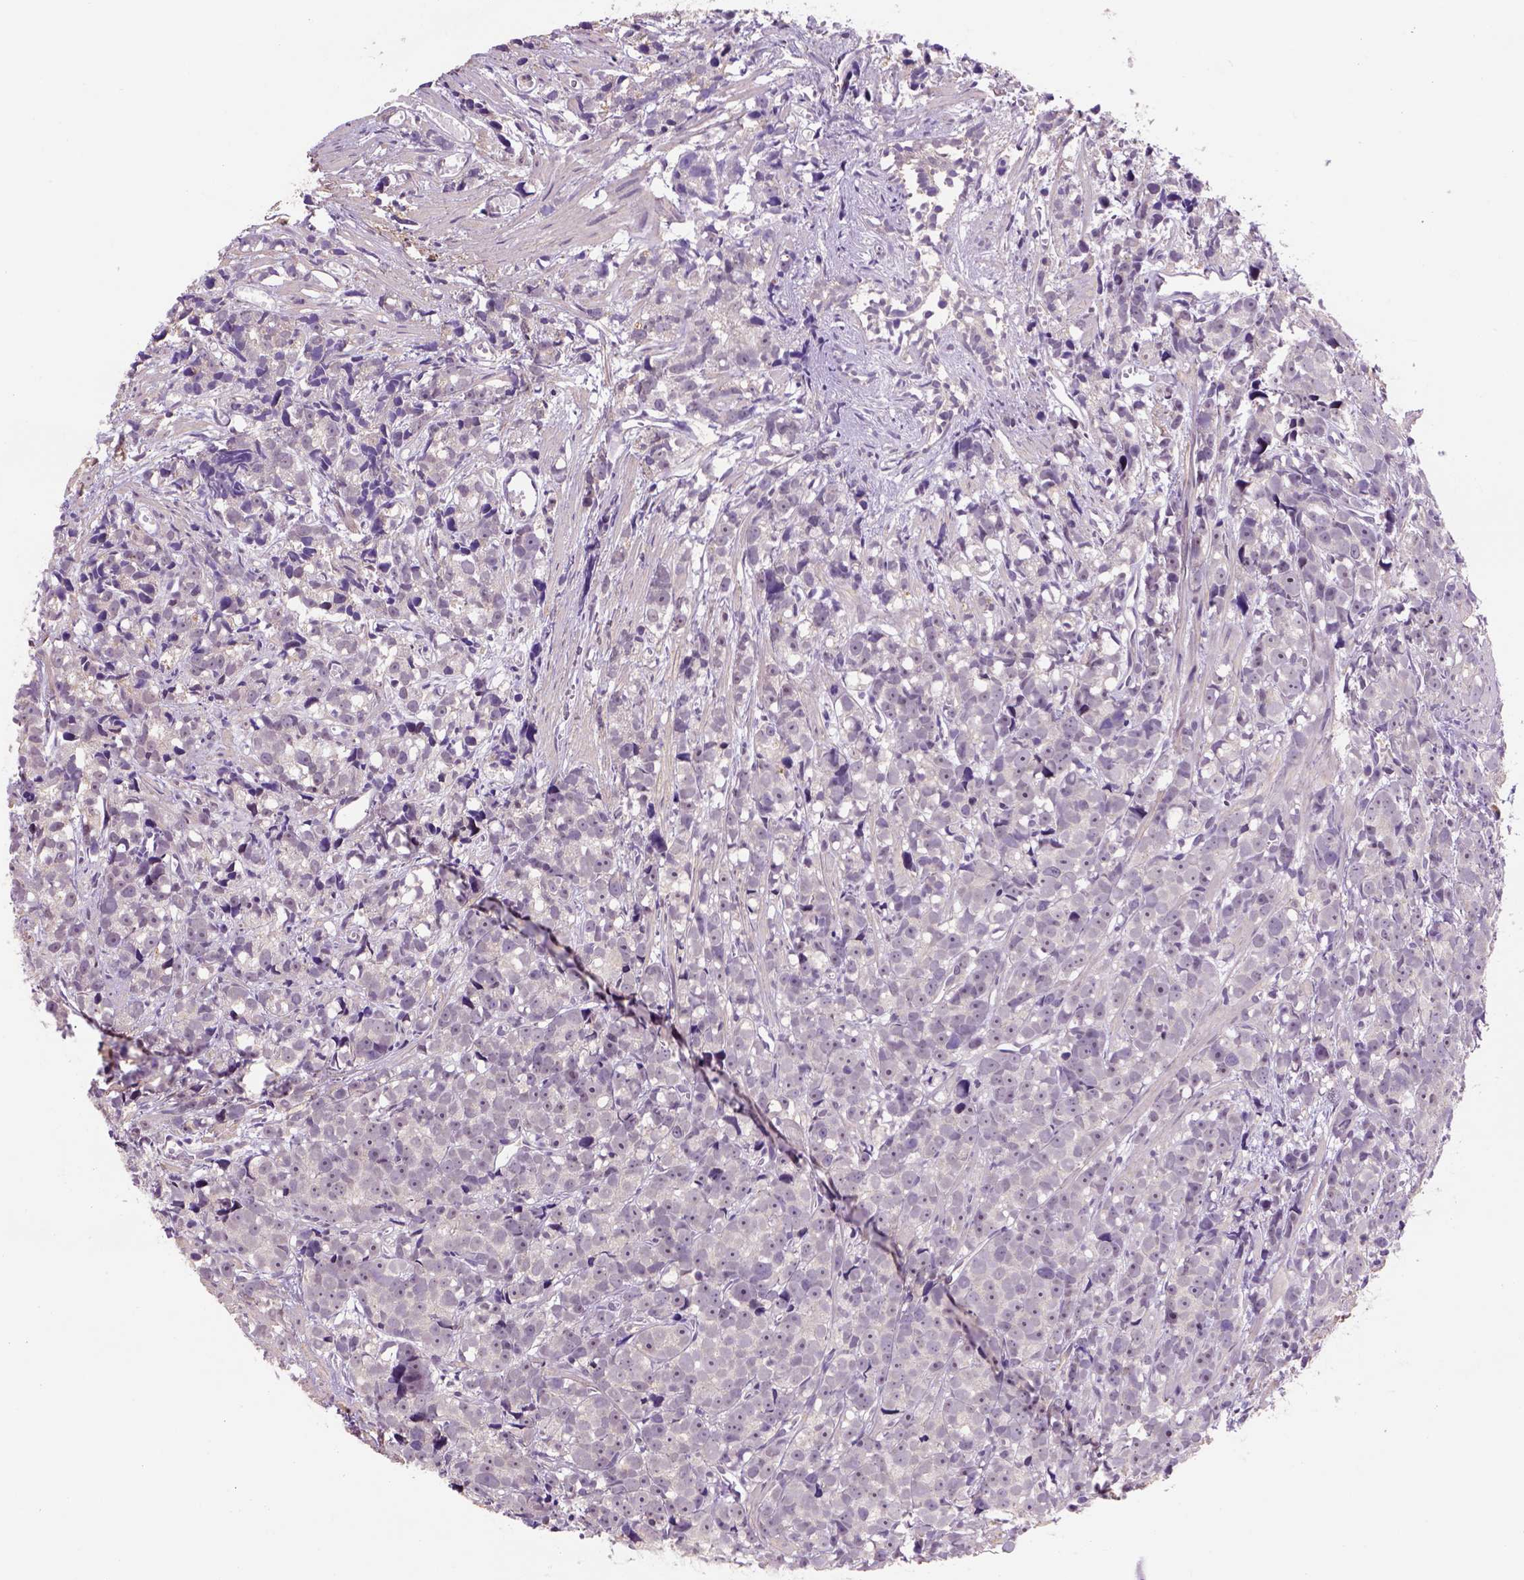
{"staining": {"intensity": "weak", "quantity": ">75%", "location": "cytoplasmic/membranous,nuclear"}, "tissue": "prostate cancer", "cell_type": "Tumor cells", "image_type": "cancer", "snomed": [{"axis": "morphology", "description": "Adenocarcinoma, High grade"}, {"axis": "topography", "description": "Prostate"}], "caption": "DAB immunohistochemical staining of human prostate cancer shows weak cytoplasmic/membranous and nuclear protein staining in about >75% of tumor cells.", "gene": "SCML4", "patient": {"sex": "male", "age": 77}}